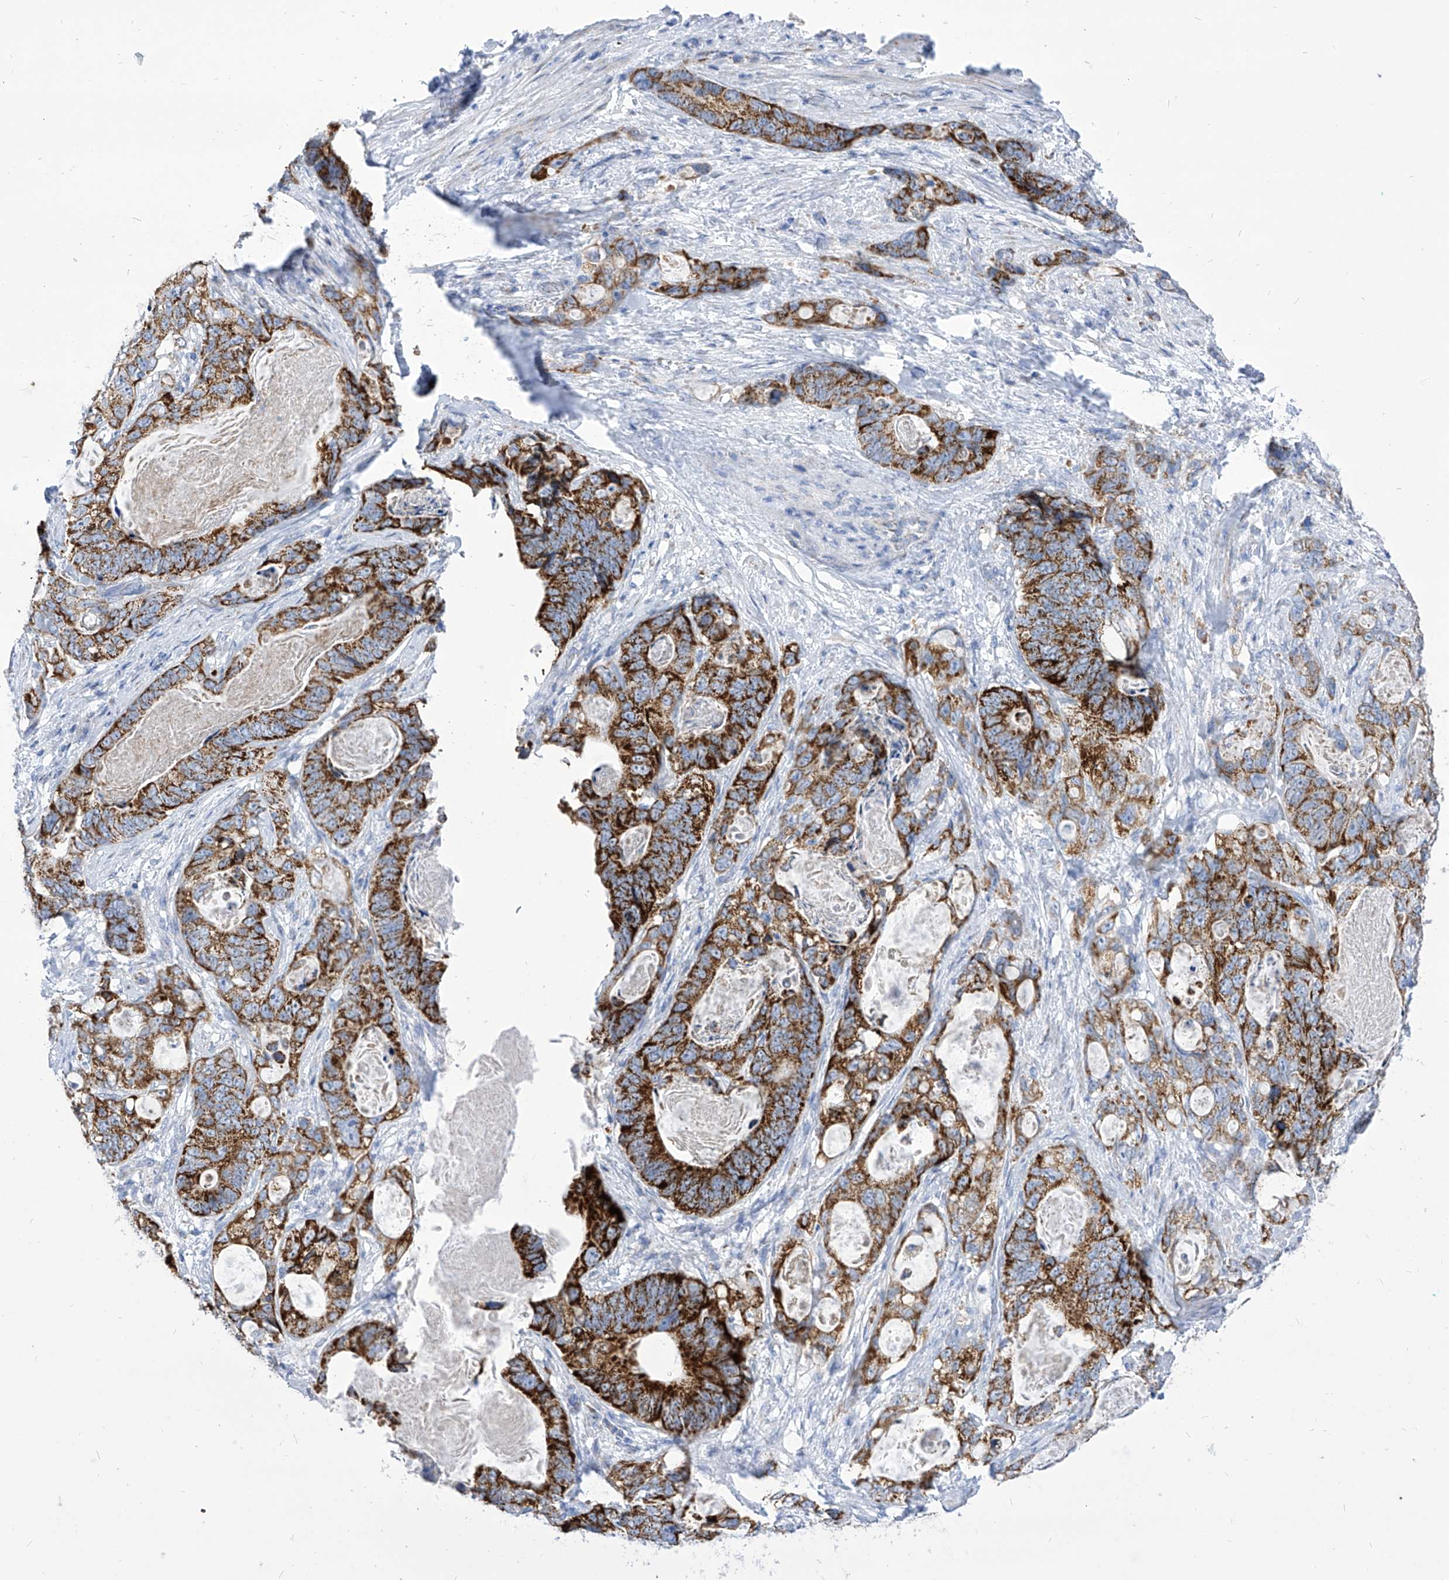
{"staining": {"intensity": "strong", "quantity": ">75%", "location": "cytoplasmic/membranous"}, "tissue": "stomach cancer", "cell_type": "Tumor cells", "image_type": "cancer", "snomed": [{"axis": "morphology", "description": "Normal tissue, NOS"}, {"axis": "morphology", "description": "Adenocarcinoma, NOS"}, {"axis": "topography", "description": "Stomach"}], "caption": "Immunohistochemical staining of human stomach cancer shows high levels of strong cytoplasmic/membranous expression in approximately >75% of tumor cells.", "gene": "COQ3", "patient": {"sex": "female", "age": 89}}